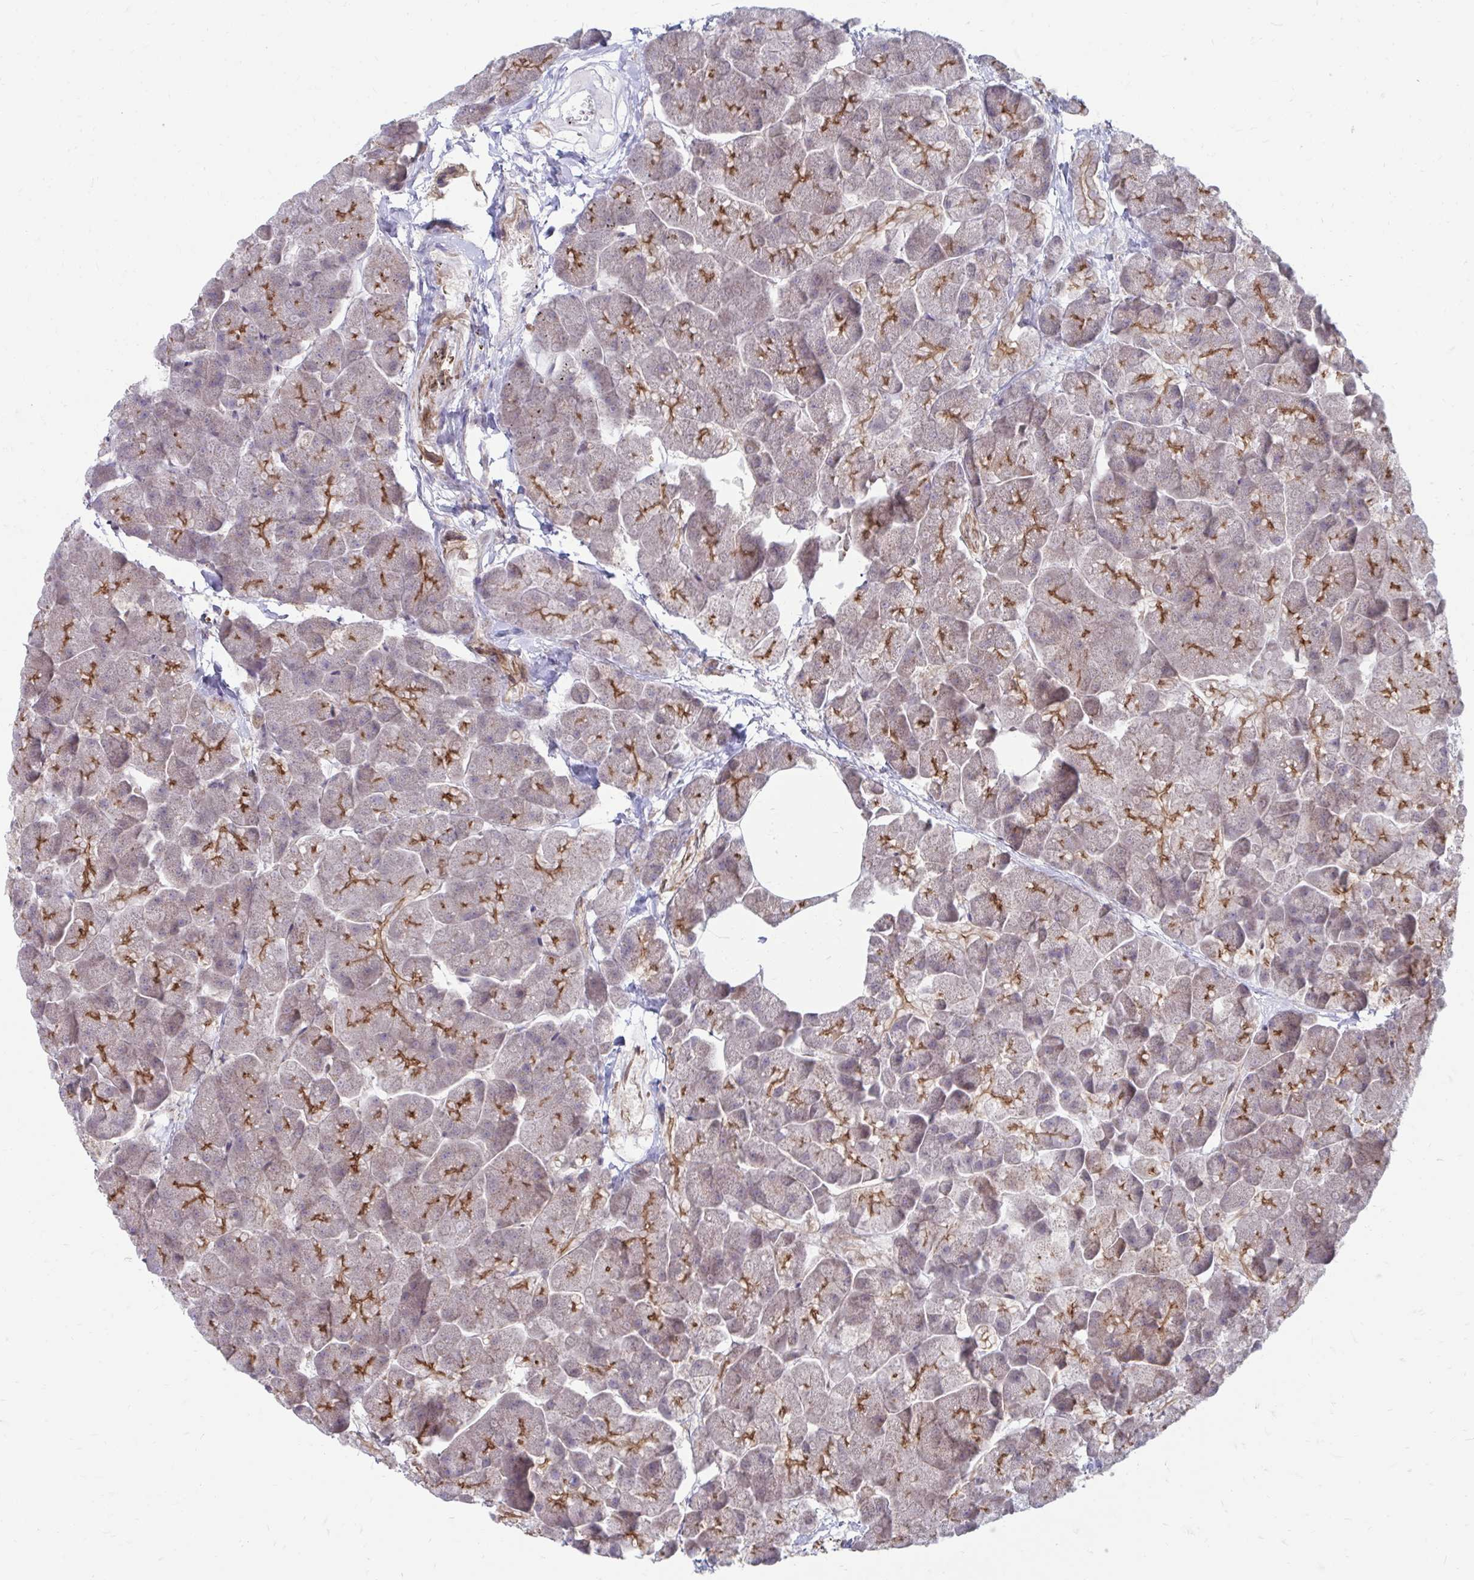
{"staining": {"intensity": "moderate", "quantity": "25%-75%", "location": "cytoplasmic/membranous"}, "tissue": "pancreas", "cell_type": "Exocrine glandular cells", "image_type": "normal", "snomed": [{"axis": "morphology", "description": "Normal tissue, NOS"}, {"axis": "topography", "description": "Pancreas"}, {"axis": "topography", "description": "Peripheral nerve tissue"}], "caption": "Pancreas was stained to show a protein in brown. There is medium levels of moderate cytoplasmic/membranous positivity in approximately 25%-75% of exocrine glandular cells. (DAB IHC with brightfield microscopy, high magnification).", "gene": "ITPR2", "patient": {"sex": "male", "age": 54}}